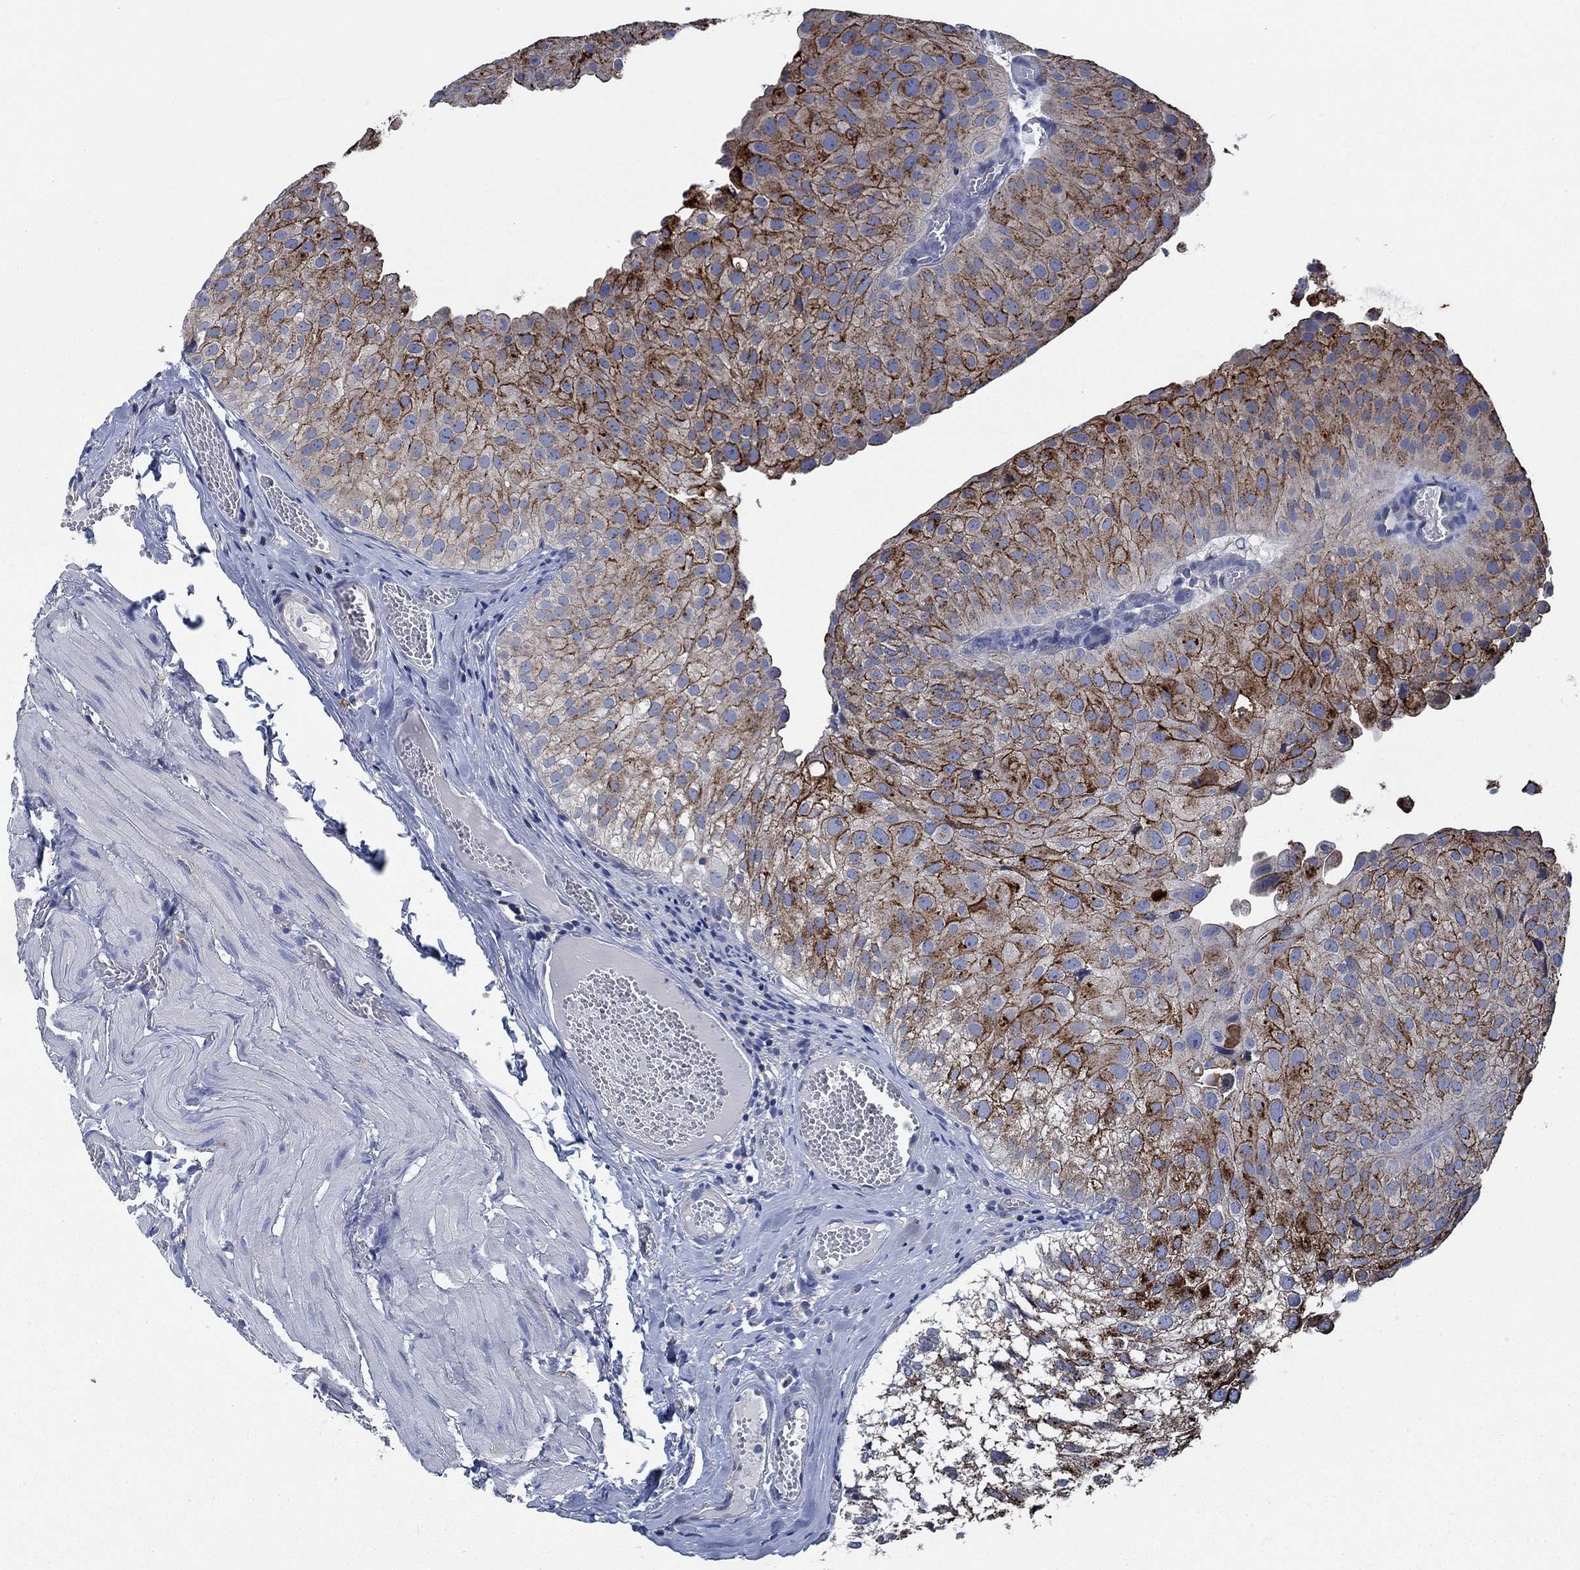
{"staining": {"intensity": "strong", "quantity": "25%-75%", "location": "cytoplasmic/membranous"}, "tissue": "urothelial cancer", "cell_type": "Tumor cells", "image_type": "cancer", "snomed": [{"axis": "morphology", "description": "Urothelial carcinoma, Low grade"}, {"axis": "topography", "description": "Urinary bladder"}], "caption": "A histopathology image showing strong cytoplasmic/membranous expression in approximately 25%-75% of tumor cells in urothelial cancer, as visualized by brown immunohistochemical staining.", "gene": "STXBP6", "patient": {"sex": "female", "age": 78}}